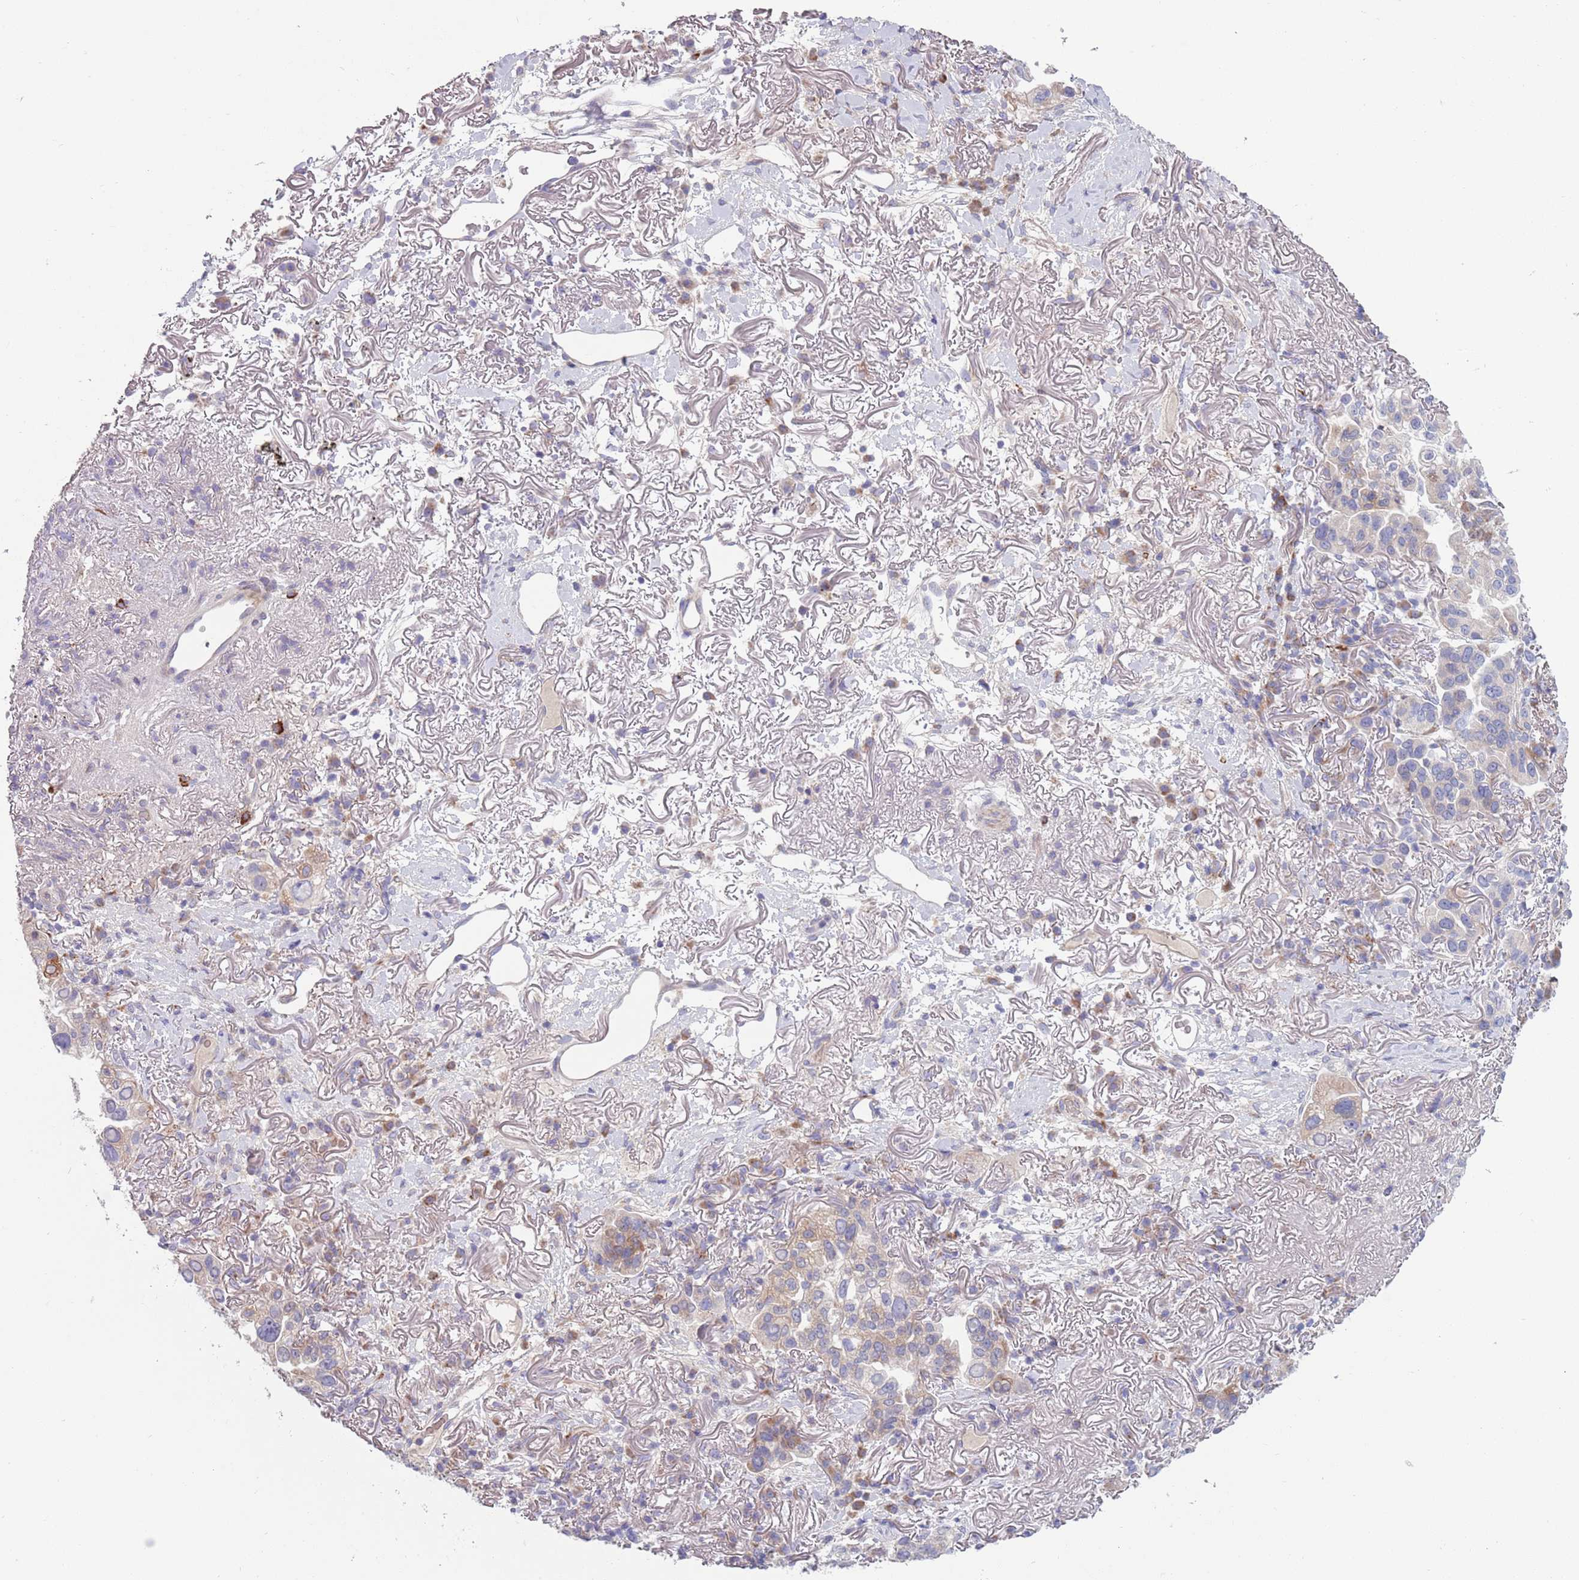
{"staining": {"intensity": "weak", "quantity": "<25%", "location": "cytoplasmic/membranous"}, "tissue": "lung cancer", "cell_type": "Tumor cells", "image_type": "cancer", "snomed": [{"axis": "morphology", "description": "Adenocarcinoma, NOS"}, {"axis": "topography", "description": "Lung"}], "caption": "Immunohistochemistry of lung cancer (adenocarcinoma) shows no expression in tumor cells.", "gene": "TYW1", "patient": {"sex": "female", "age": 69}}